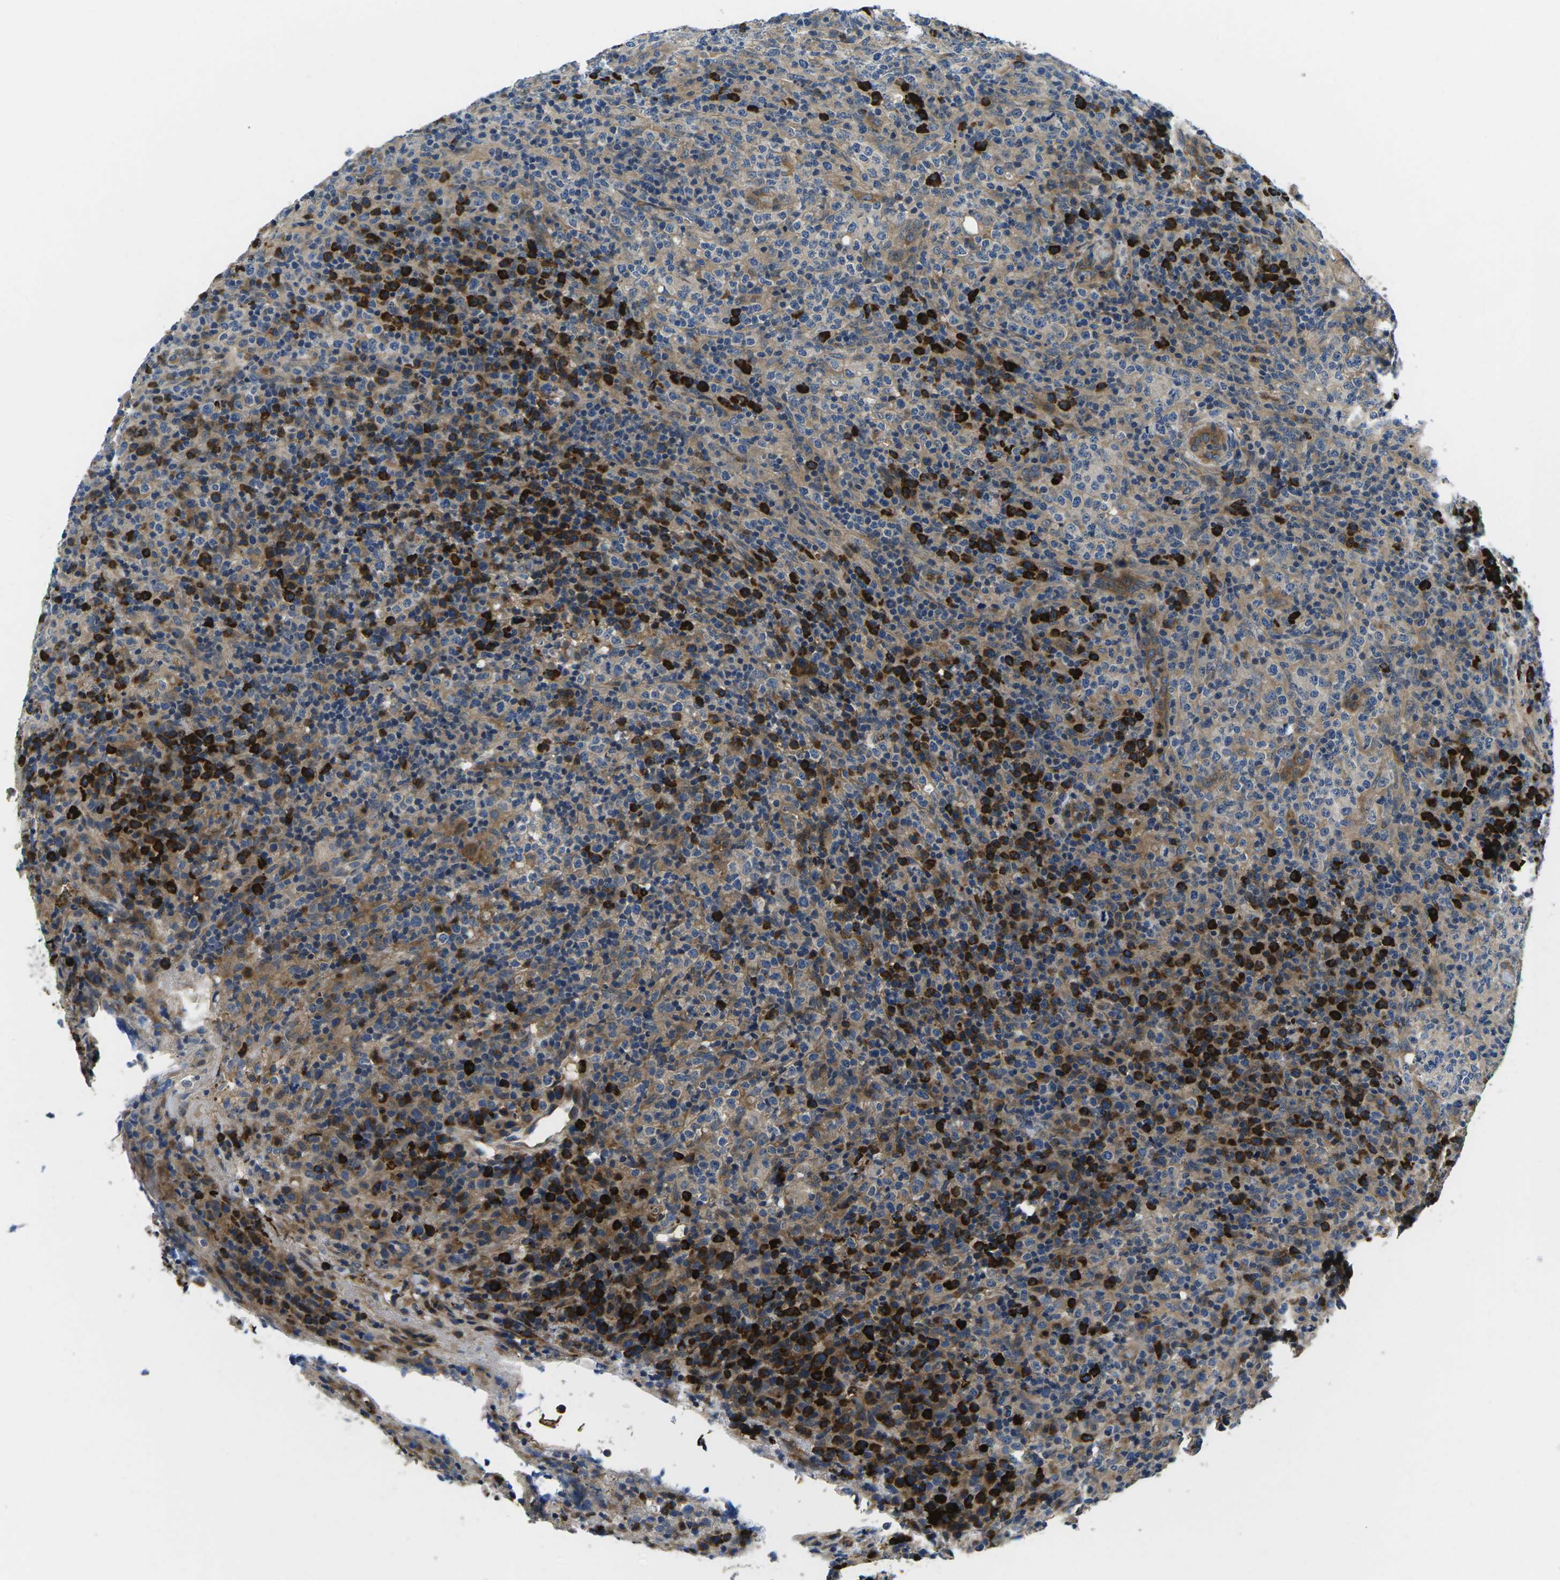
{"staining": {"intensity": "weak", "quantity": "25%-75%", "location": "cytoplasmic/membranous"}, "tissue": "lymphoma", "cell_type": "Tumor cells", "image_type": "cancer", "snomed": [{"axis": "morphology", "description": "Malignant lymphoma, non-Hodgkin's type, High grade"}, {"axis": "topography", "description": "Lymph node"}], "caption": "Tumor cells demonstrate weak cytoplasmic/membranous expression in about 25%-75% of cells in lymphoma.", "gene": "PLCE1", "patient": {"sex": "female", "age": 76}}